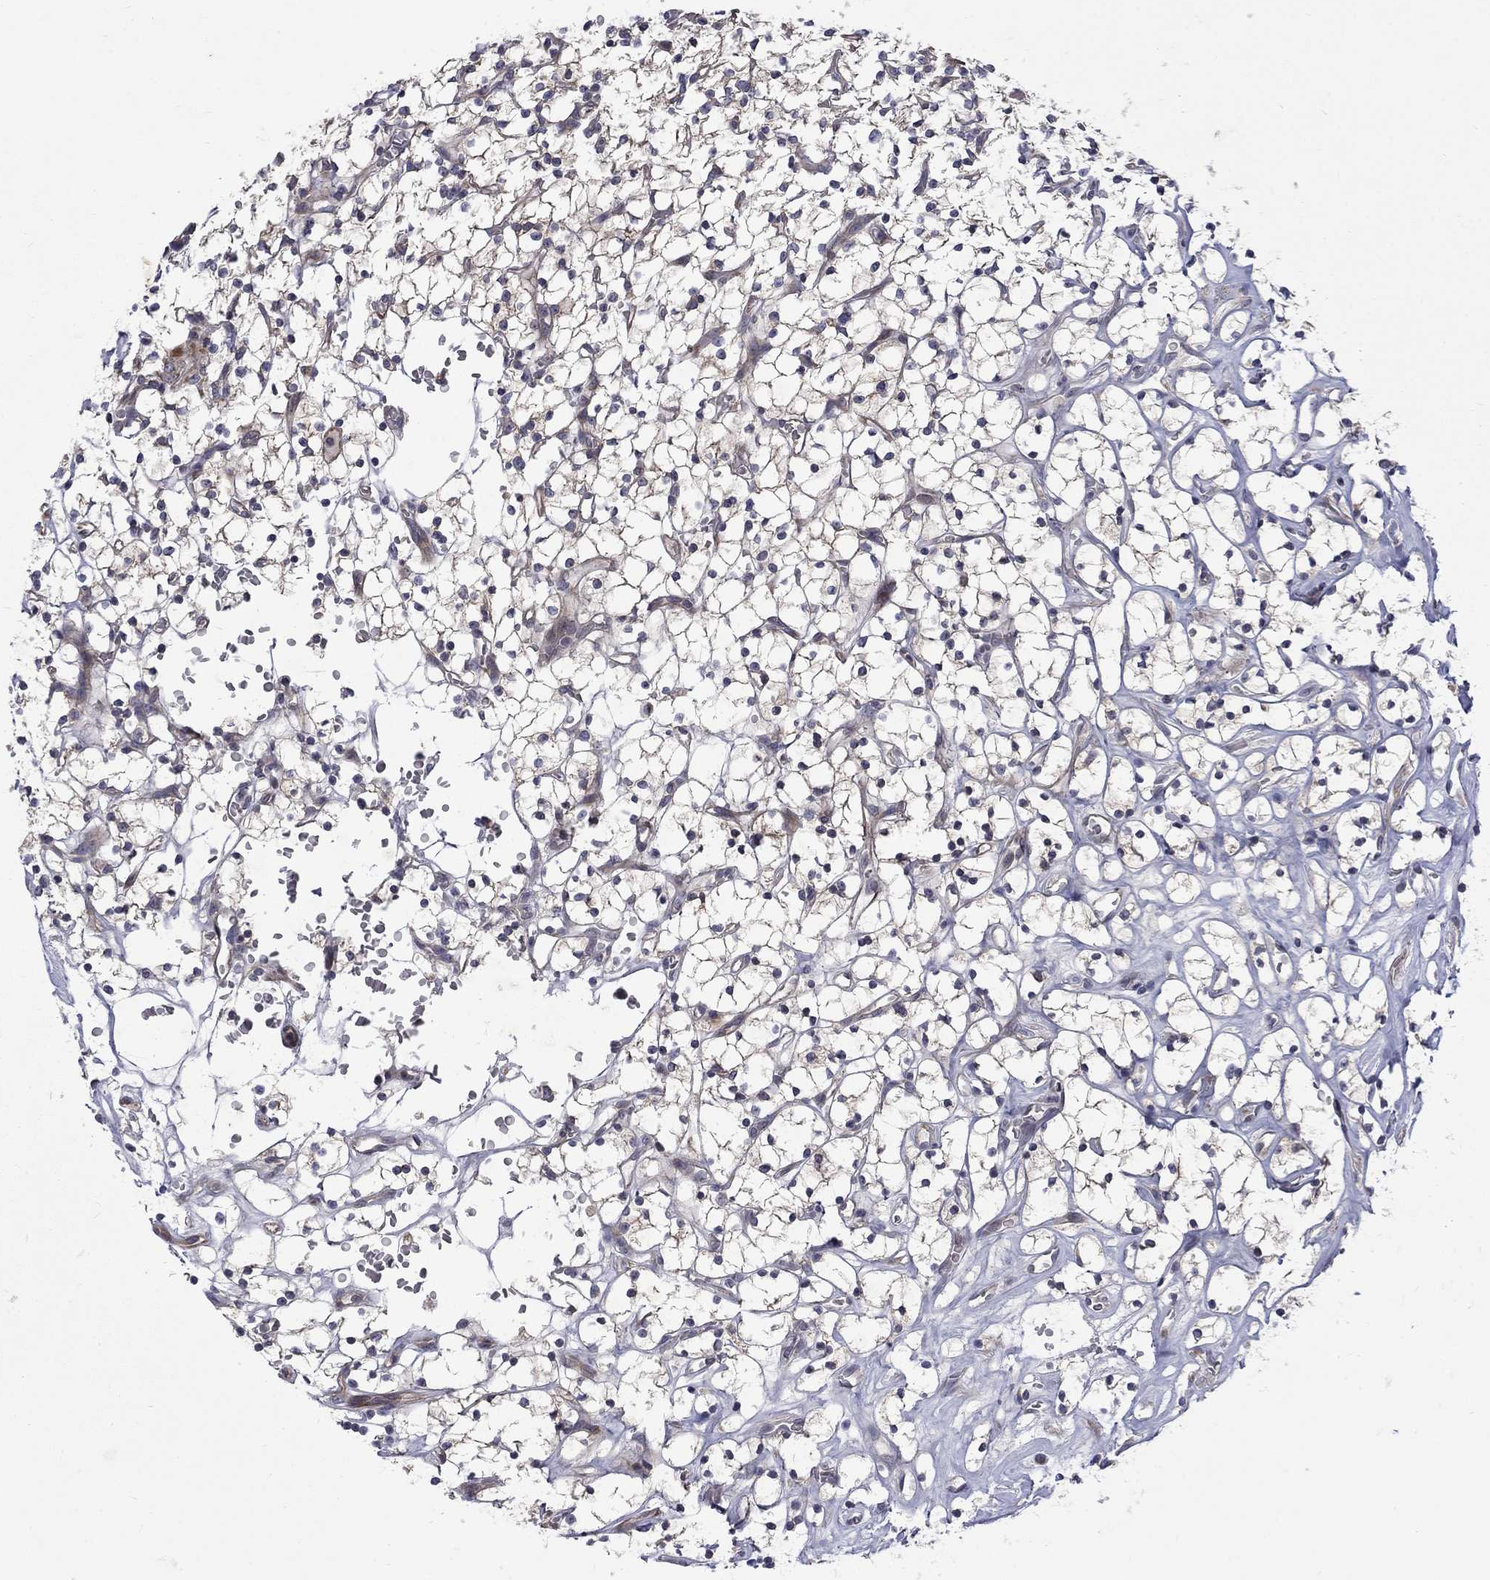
{"staining": {"intensity": "weak", "quantity": "<25%", "location": "cytoplasmic/membranous"}, "tissue": "renal cancer", "cell_type": "Tumor cells", "image_type": "cancer", "snomed": [{"axis": "morphology", "description": "Adenocarcinoma, NOS"}, {"axis": "topography", "description": "Kidney"}], "caption": "Protein analysis of adenocarcinoma (renal) exhibits no significant staining in tumor cells. (IHC, brightfield microscopy, high magnification).", "gene": "SH2B1", "patient": {"sex": "female", "age": 64}}